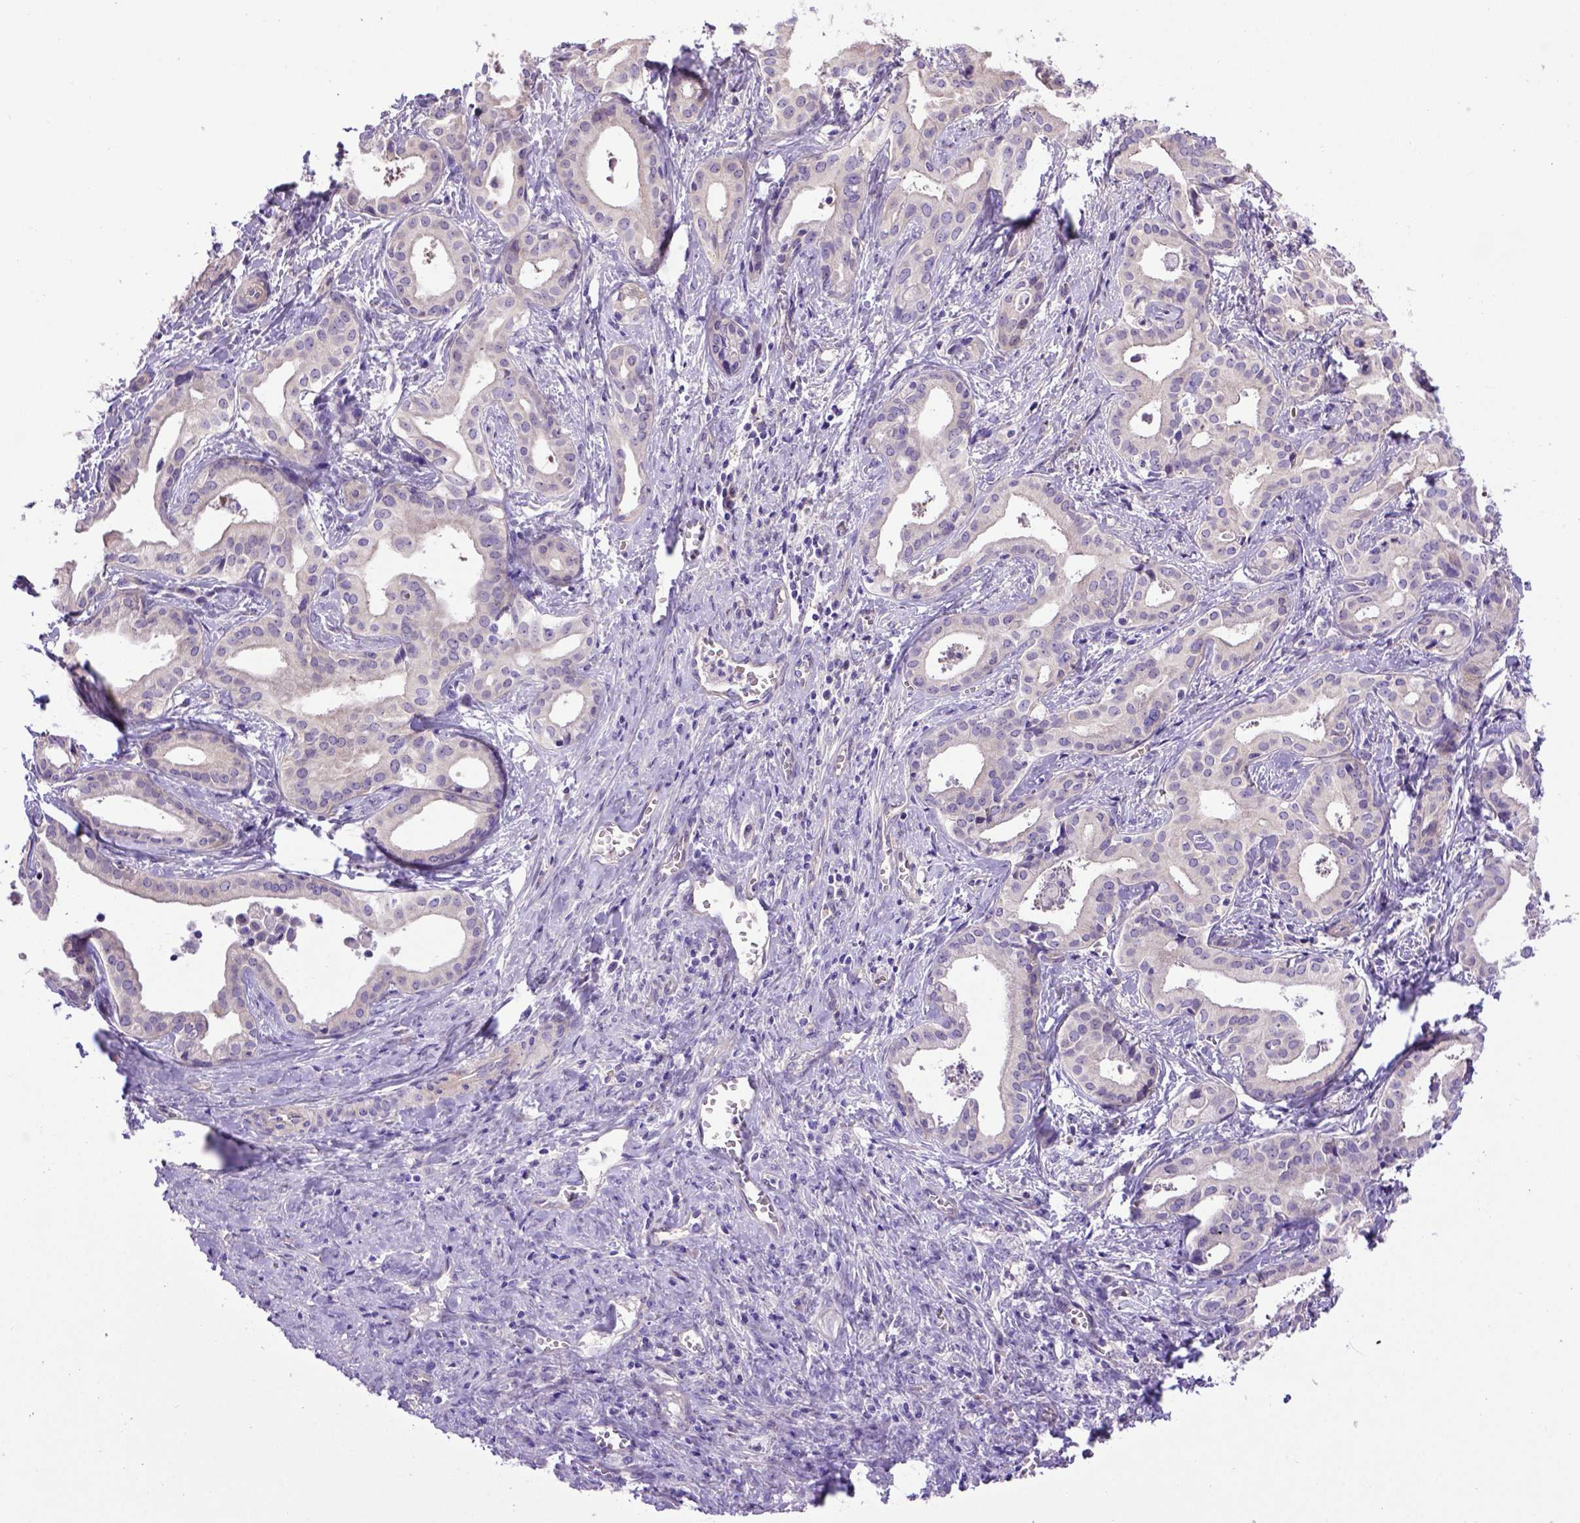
{"staining": {"intensity": "negative", "quantity": "none", "location": "none"}, "tissue": "liver cancer", "cell_type": "Tumor cells", "image_type": "cancer", "snomed": [{"axis": "morphology", "description": "Cholangiocarcinoma"}, {"axis": "topography", "description": "Liver"}], "caption": "There is no significant expression in tumor cells of liver cancer (cholangiocarcinoma). (Brightfield microscopy of DAB immunohistochemistry (IHC) at high magnification).", "gene": "ADAM12", "patient": {"sex": "female", "age": 65}}